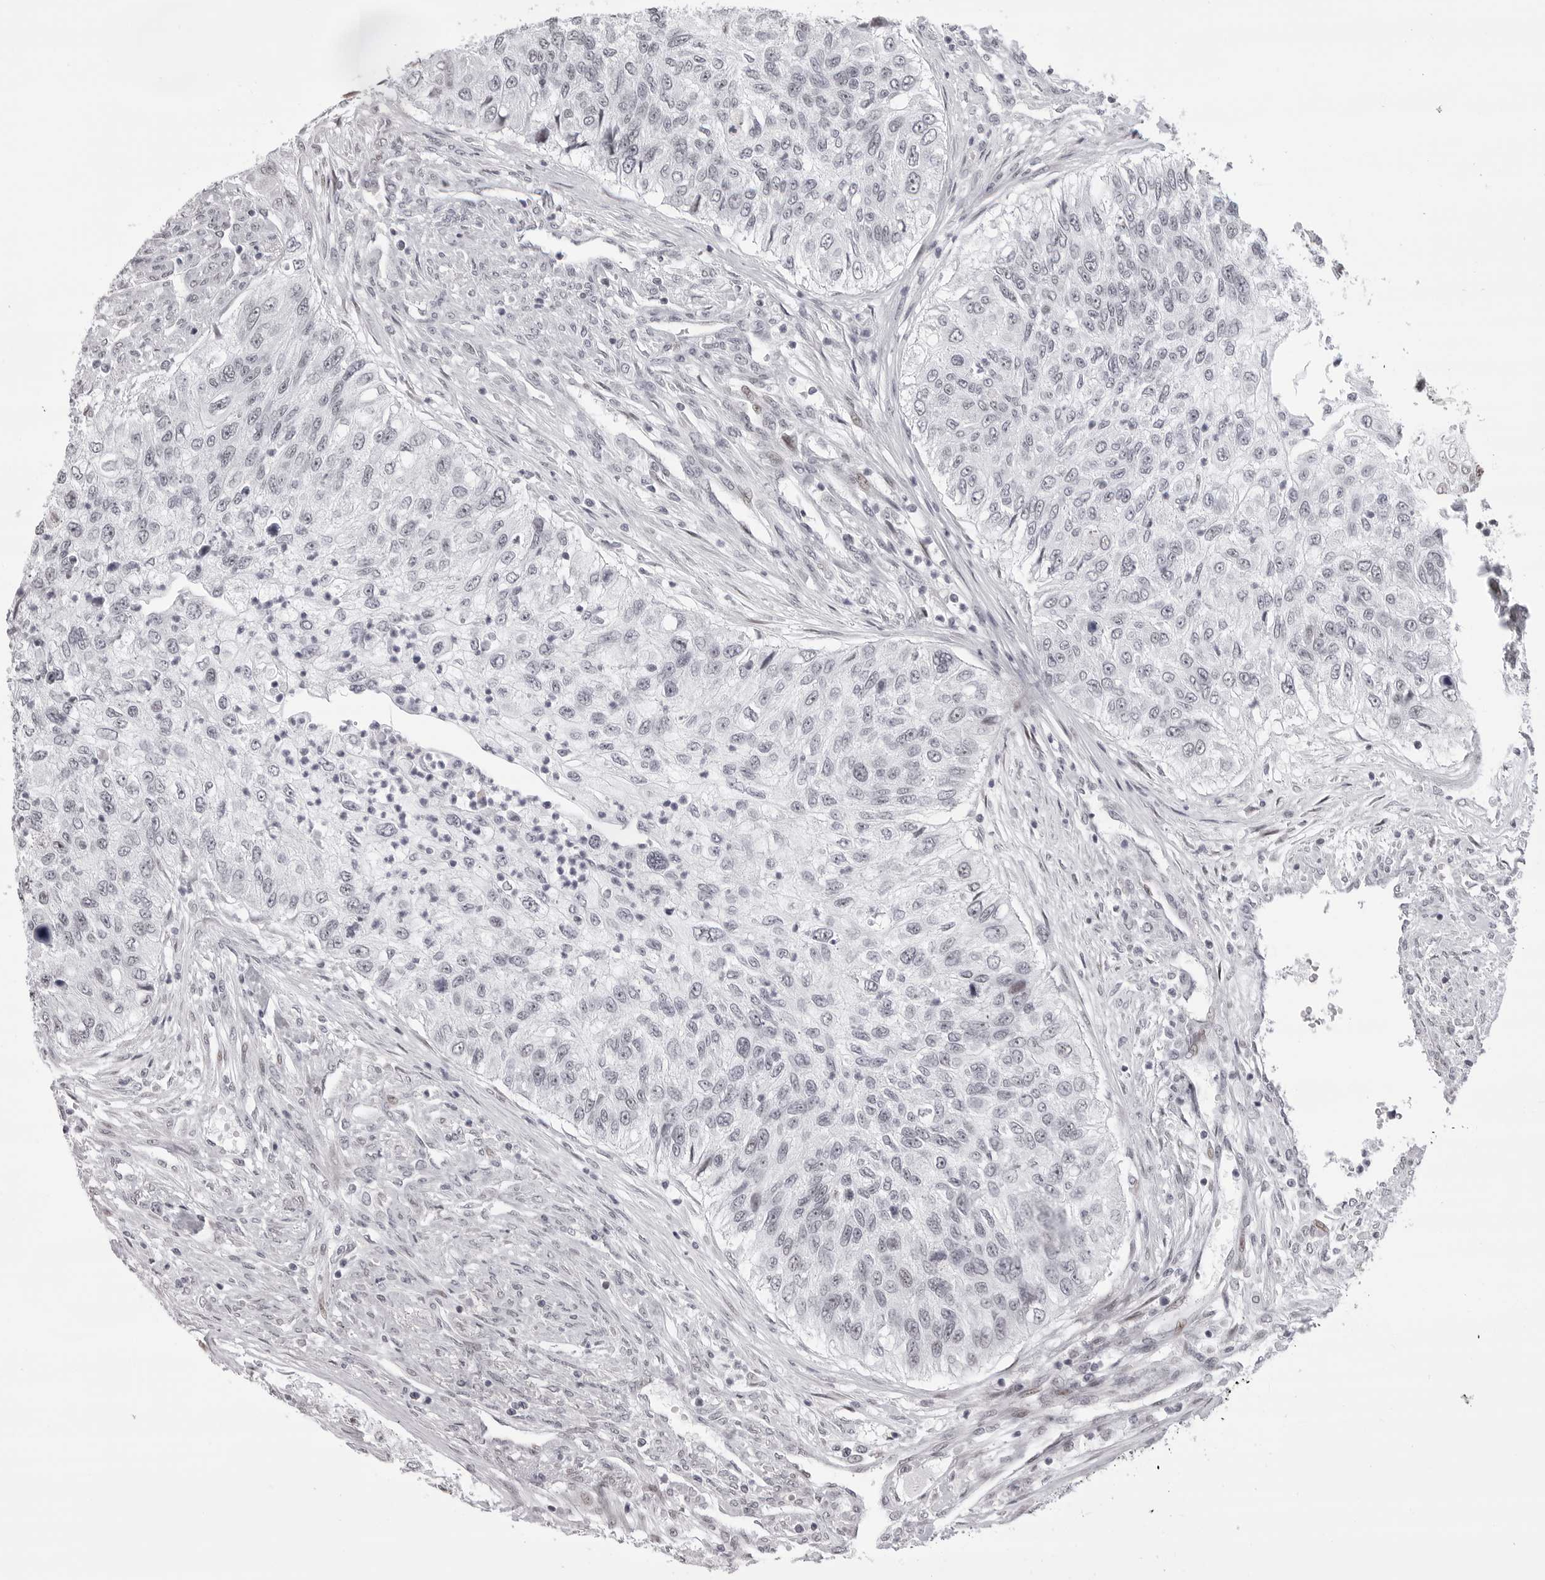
{"staining": {"intensity": "negative", "quantity": "none", "location": "none"}, "tissue": "urothelial cancer", "cell_type": "Tumor cells", "image_type": "cancer", "snomed": [{"axis": "morphology", "description": "Urothelial carcinoma, High grade"}, {"axis": "topography", "description": "Urinary bladder"}], "caption": "IHC micrograph of neoplastic tissue: high-grade urothelial carcinoma stained with DAB displays no significant protein positivity in tumor cells.", "gene": "PHF3", "patient": {"sex": "female", "age": 60}}